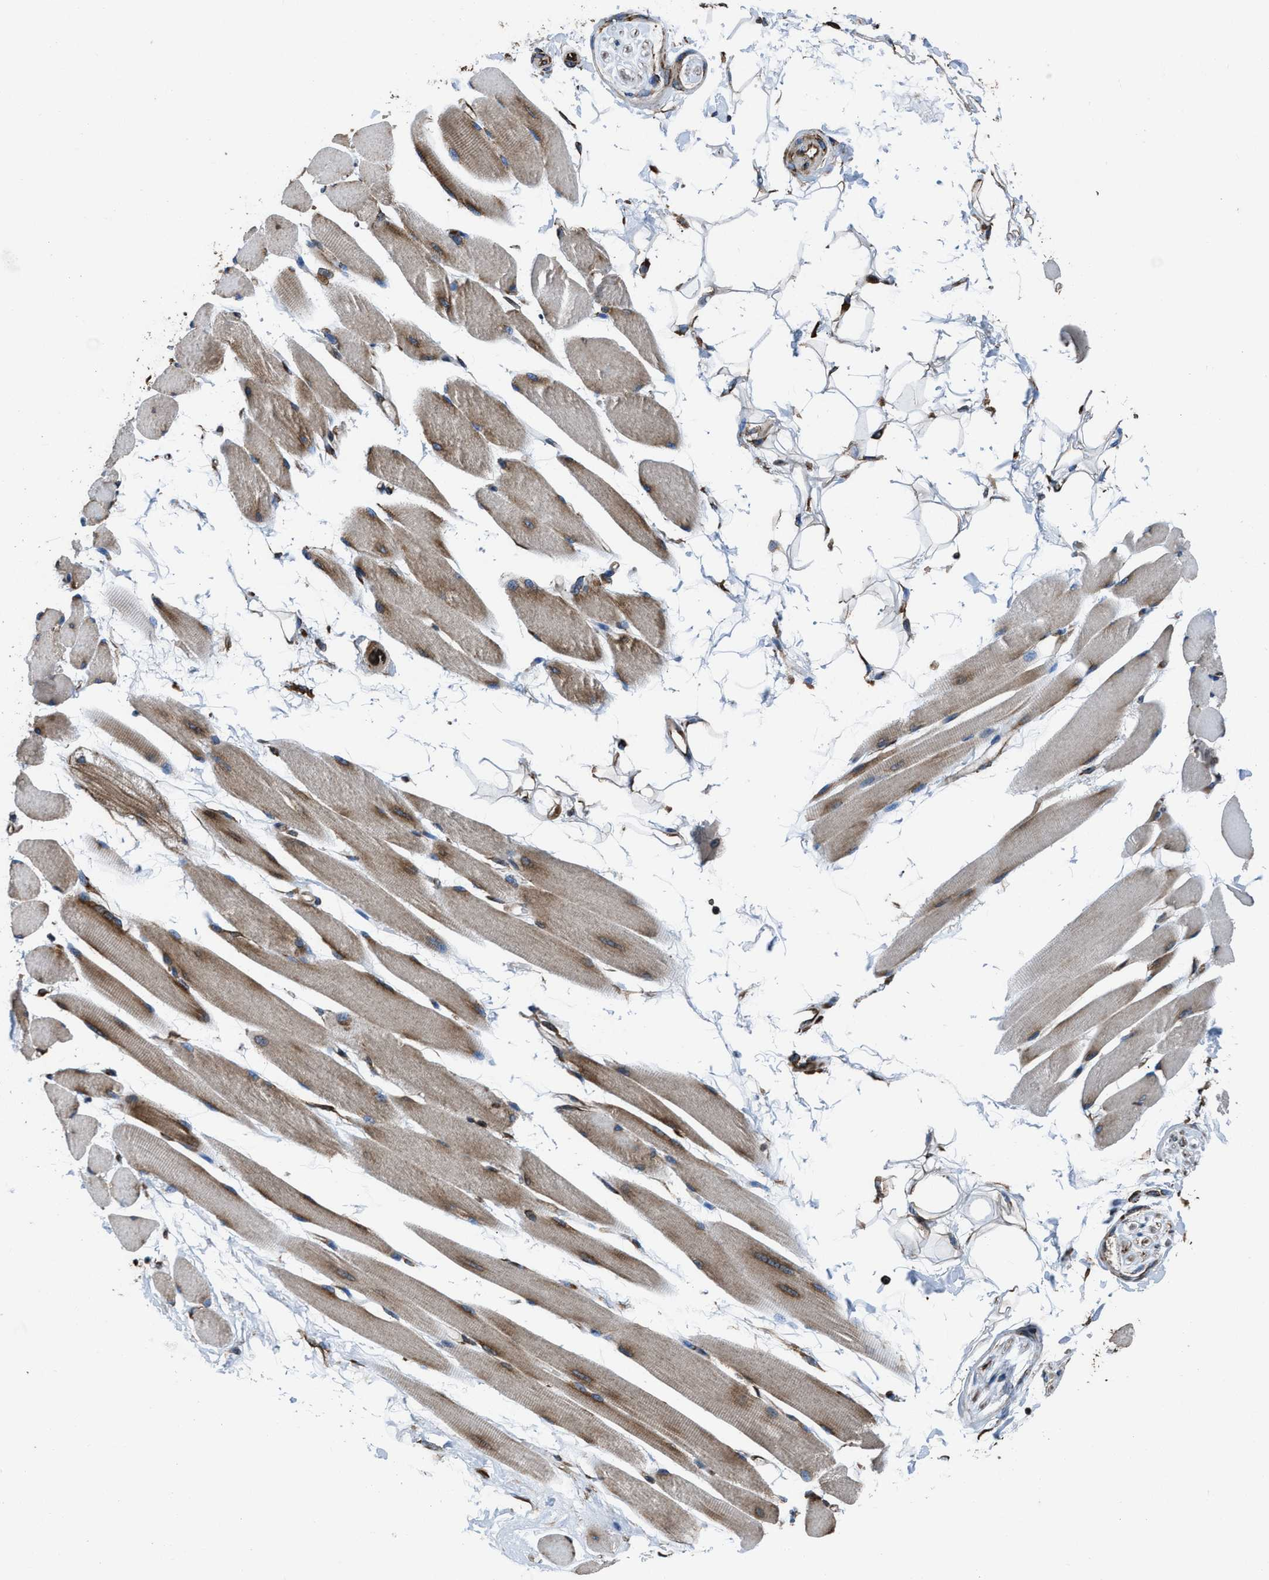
{"staining": {"intensity": "moderate", "quantity": "25%-75%", "location": "cytoplasmic/membranous"}, "tissue": "skeletal muscle", "cell_type": "Myocytes", "image_type": "normal", "snomed": [{"axis": "morphology", "description": "Normal tissue, NOS"}, {"axis": "topography", "description": "Skeletal muscle"}, {"axis": "topography", "description": "Peripheral nerve tissue"}], "caption": "Unremarkable skeletal muscle reveals moderate cytoplasmic/membranous expression in approximately 25%-75% of myocytes.", "gene": "CAPRIN1", "patient": {"sex": "female", "age": 84}}